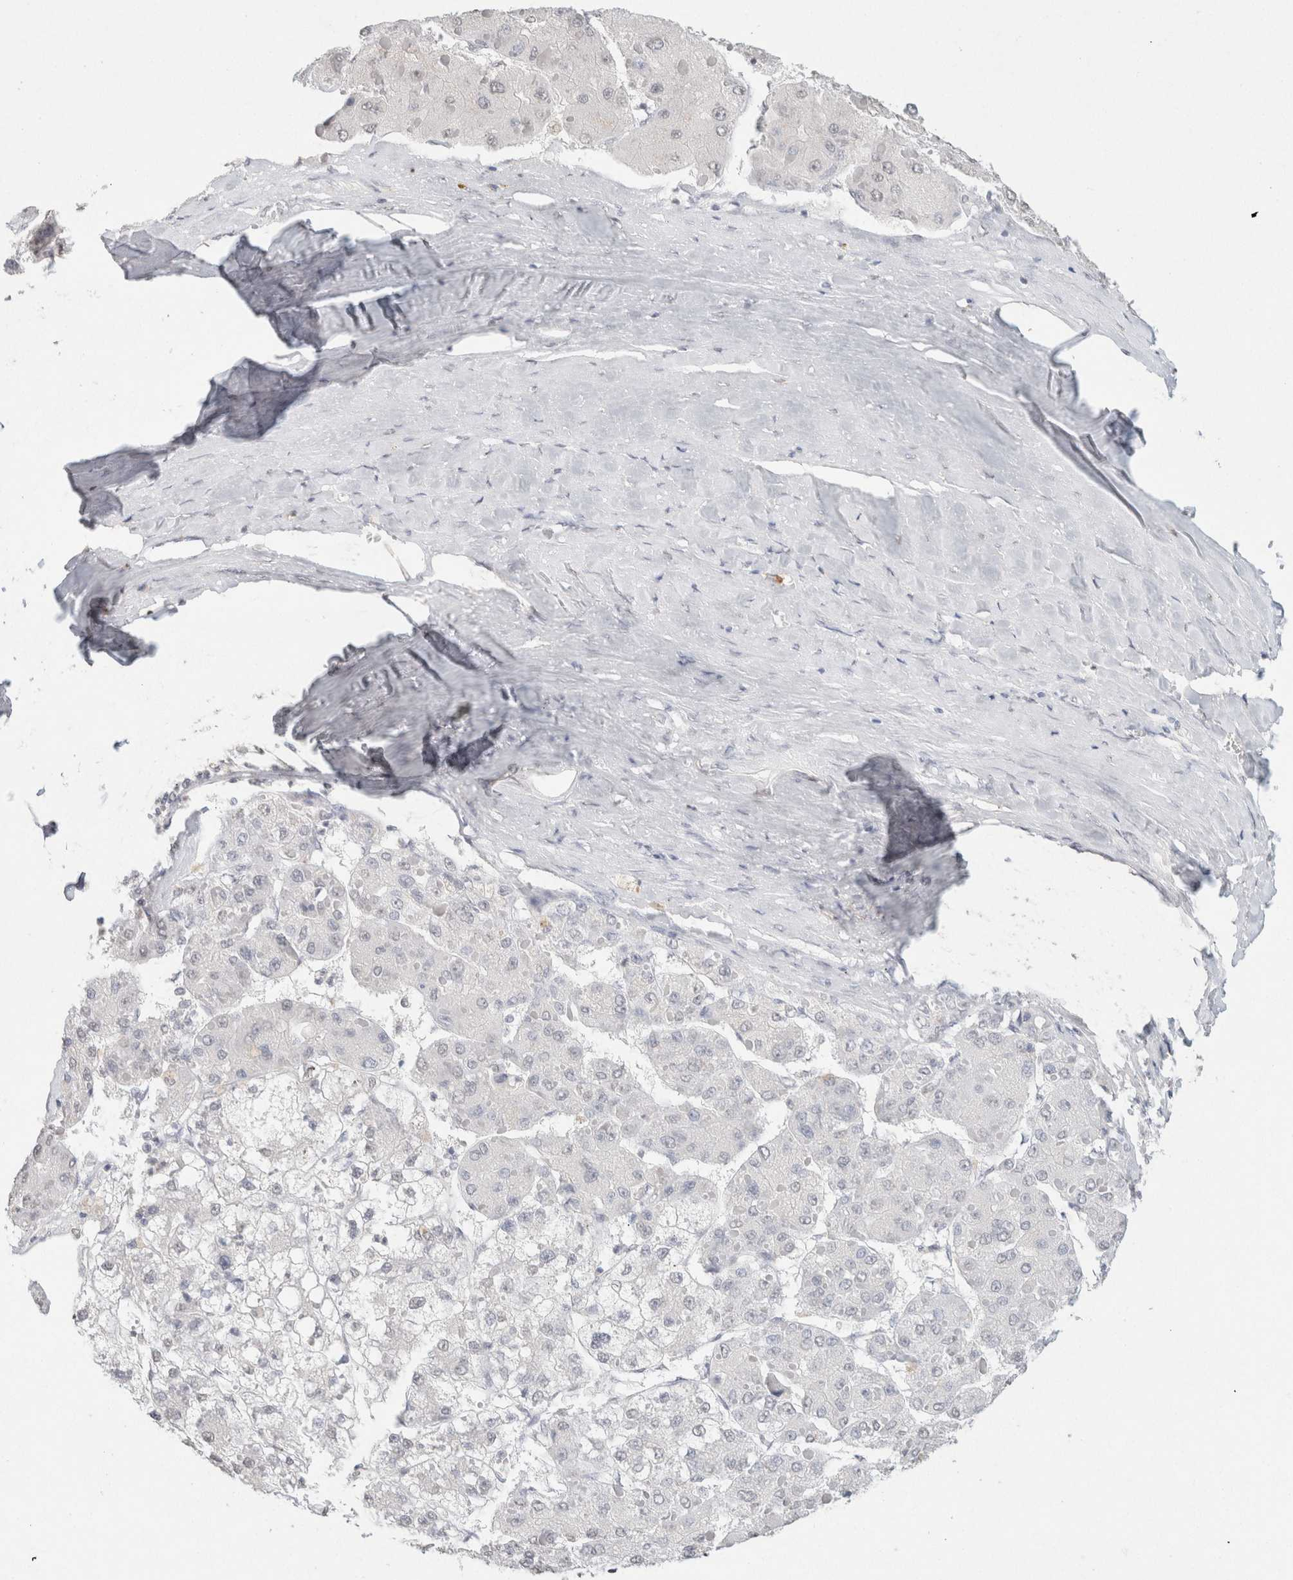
{"staining": {"intensity": "negative", "quantity": "none", "location": "none"}, "tissue": "liver cancer", "cell_type": "Tumor cells", "image_type": "cancer", "snomed": [{"axis": "morphology", "description": "Carcinoma, Hepatocellular, NOS"}, {"axis": "topography", "description": "Liver"}], "caption": "The immunohistochemistry photomicrograph has no significant positivity in tumor cells of hepatocellular carcinoma (liver) tissue.", "gene": "CD80", "patient": {"sex": "female", "age": 73}}